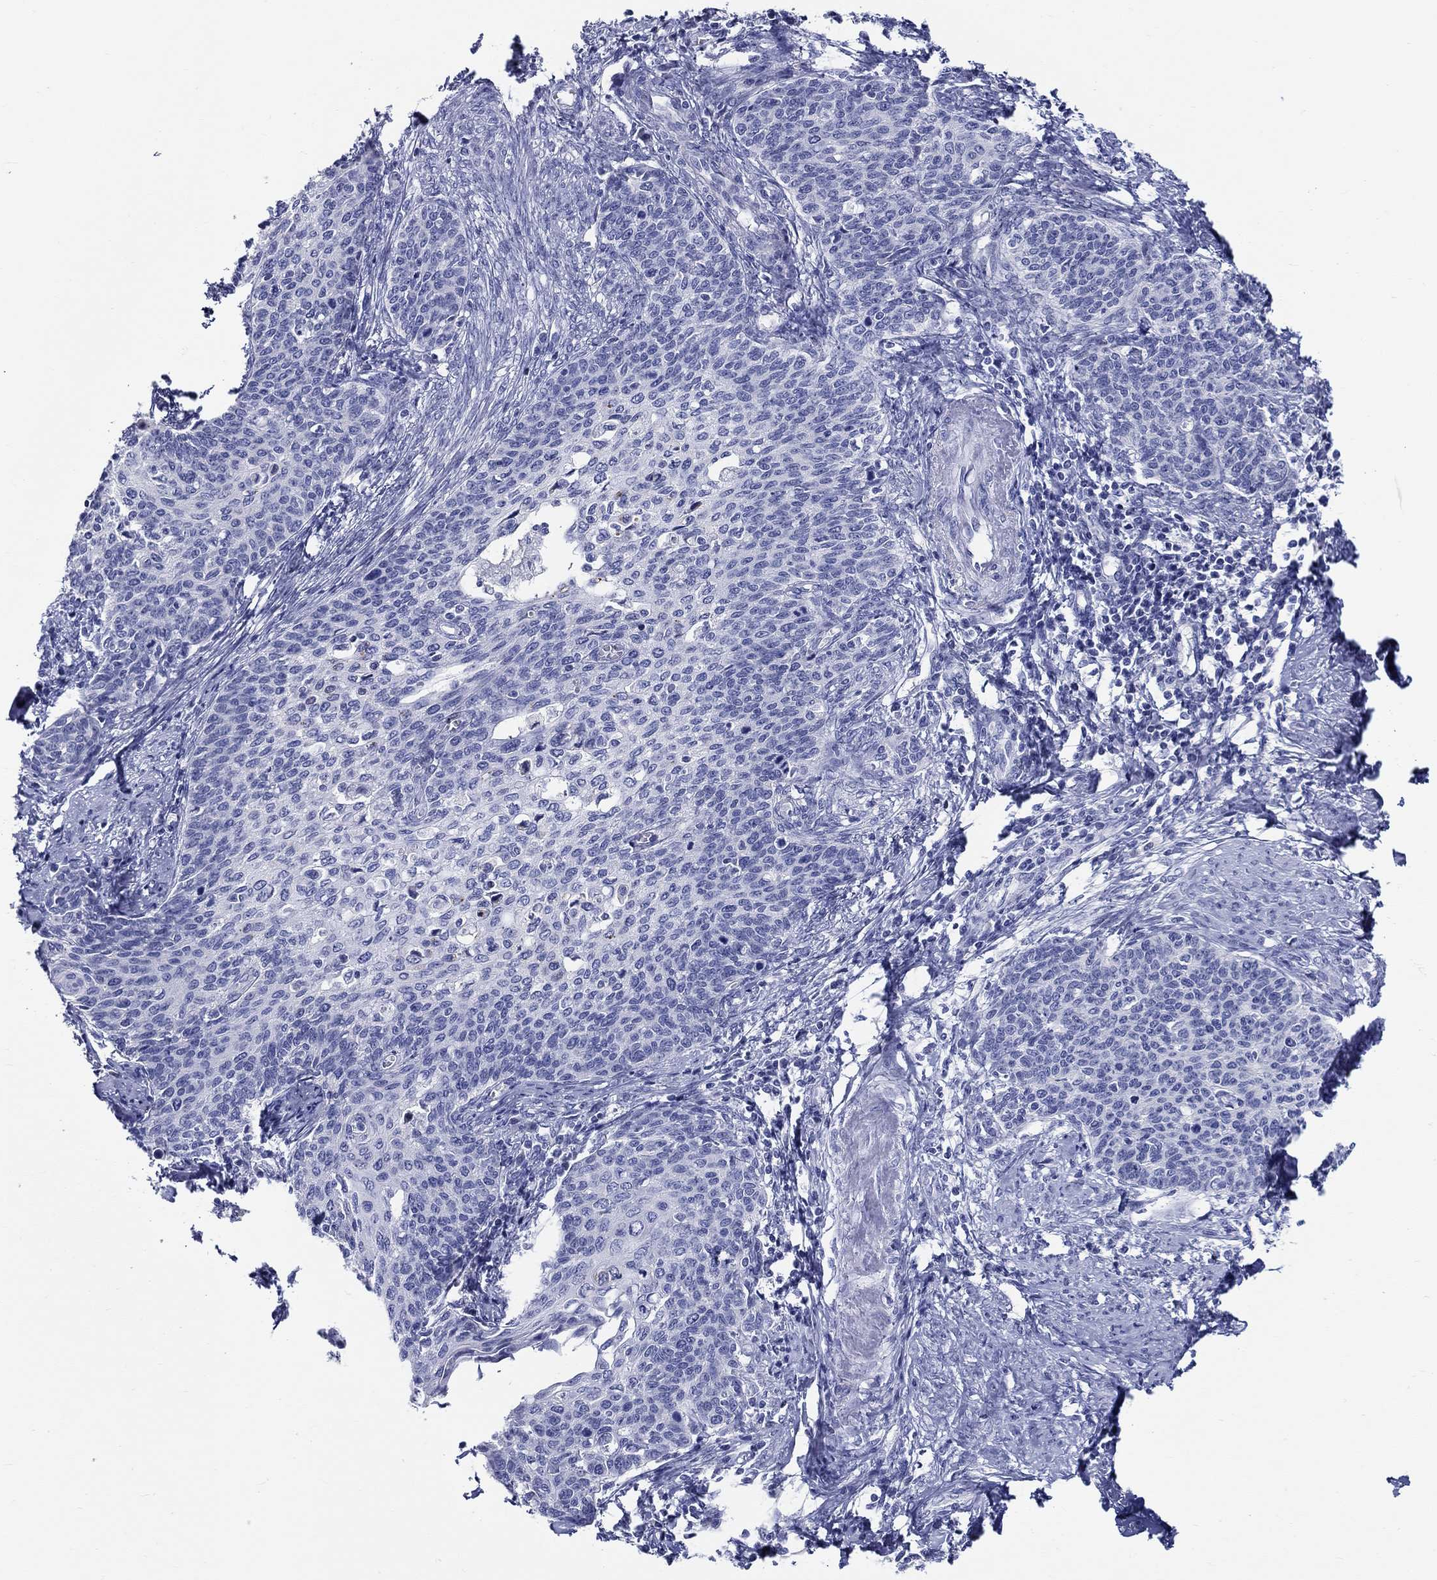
{"staining": {"intensity": "negative", "quantity": "none", "location": "none"}, "tissue": "cervical cancer", "cell_type": "Tumor cells", "image_type": "cancer", "snomed": [{"axis": "morphology", "description": "Normal tissue, NOS"}, {"axis": "morphology", "description": "Squamous cell carcinoma, NOS"}, {"axis": "topography", "description": "Cervix"}], "caption": "Tumor cells show no significant protein expression in squamous cell carcinoma (cervical).", "gene": "CRYGS", "patient": {"sex": "female", "age": 39}}